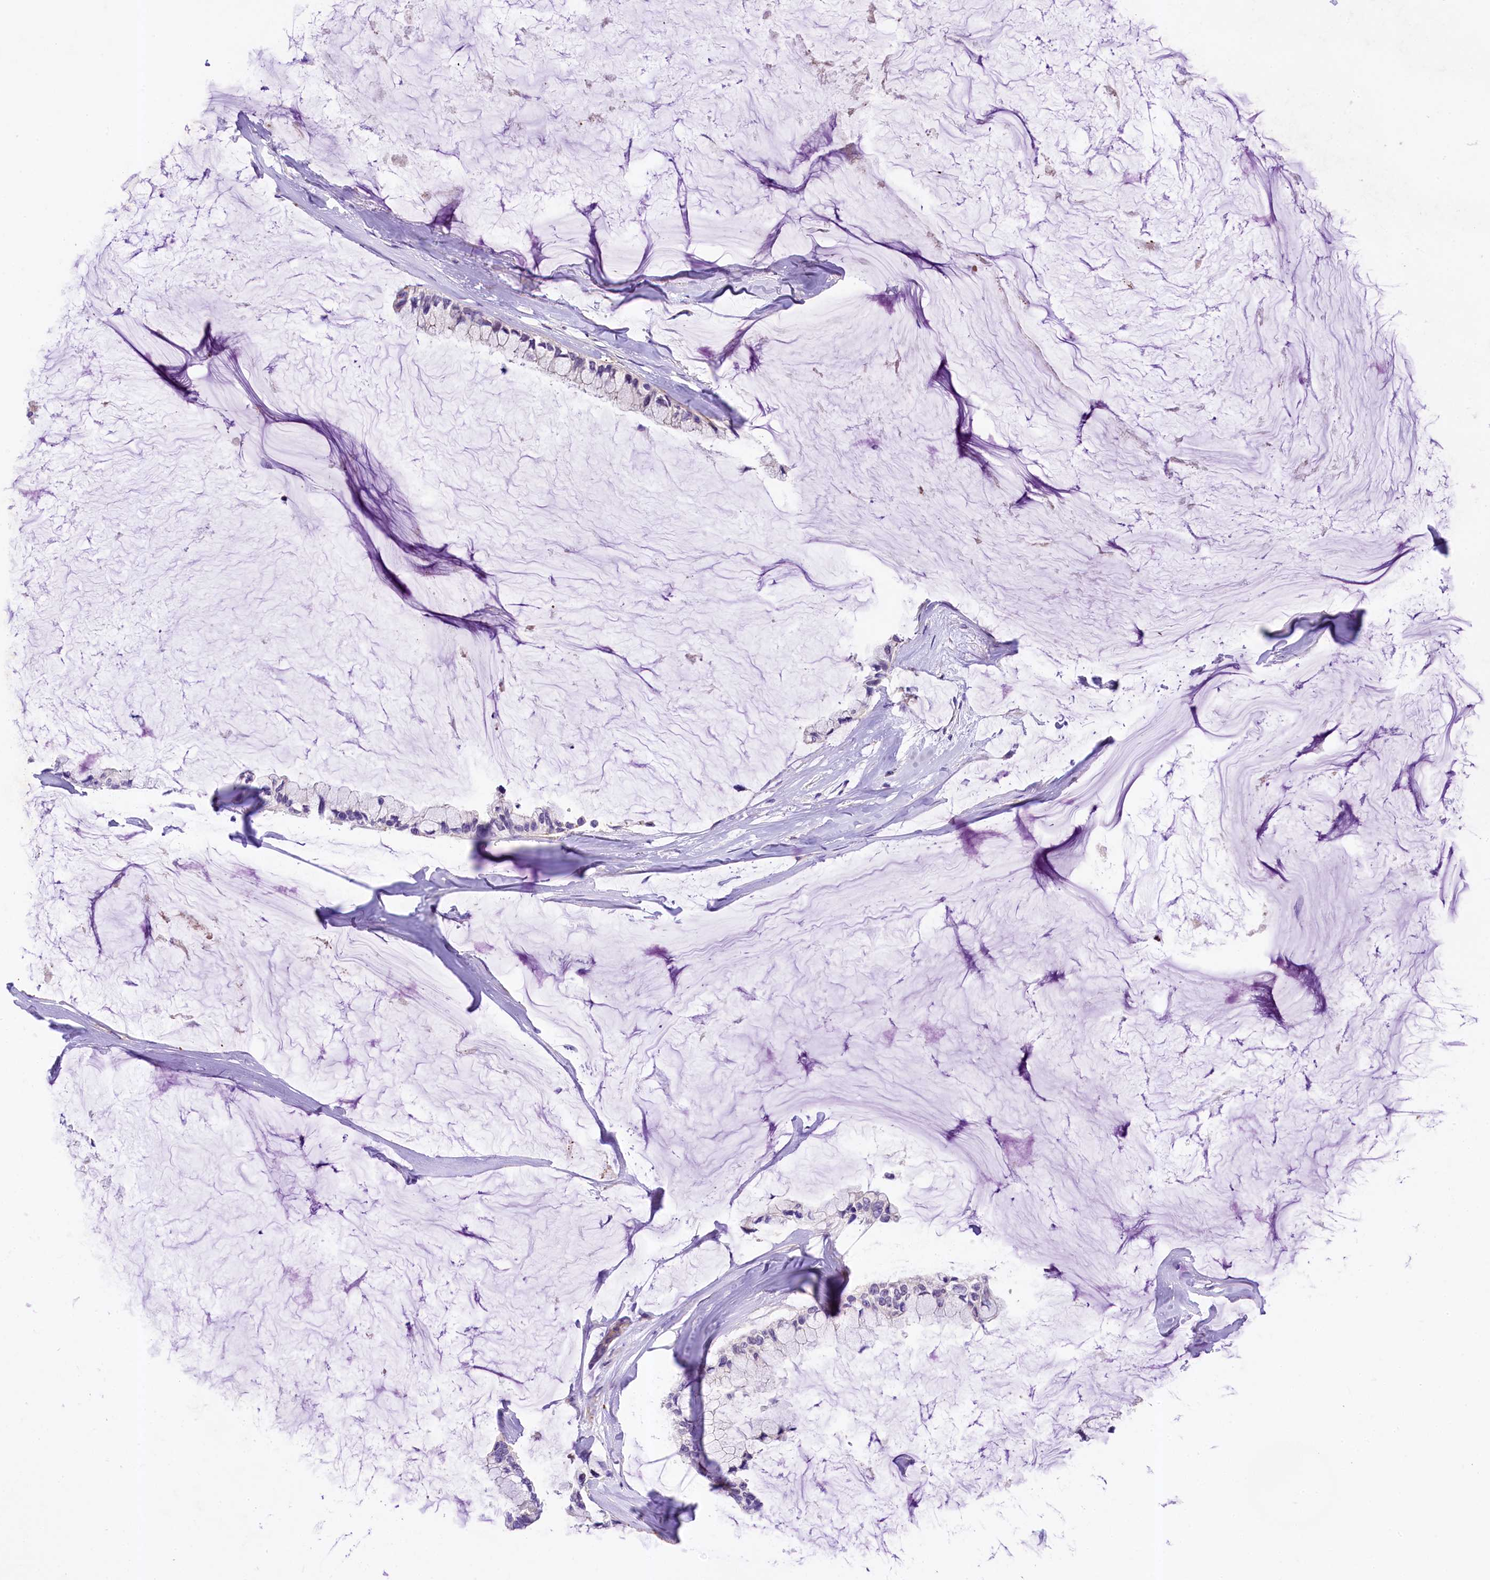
{"staining": {"intensity": "negative", "quantity": "none", "location": "none"}, "tissue": "ovarian cancer", "cell_type": "Tumor cells", "image_type": "cancer", "snomed": [{"axis": "morphology", "description": "Cystadenocarcinoma, mucinous, NOS"}, {"axis": "topography", "description": "Ovary"}], "caption": "This photomicrograph is of ovarian mucinous cystadenocarcinoma stained with immunohistochemistry (IHC) to label a protein in brown with the nuclei are counter-stained blue. There is no staining in tumor cells.", "gene": "UBXN6", "patient": {"sex": "female", "age": 39}}